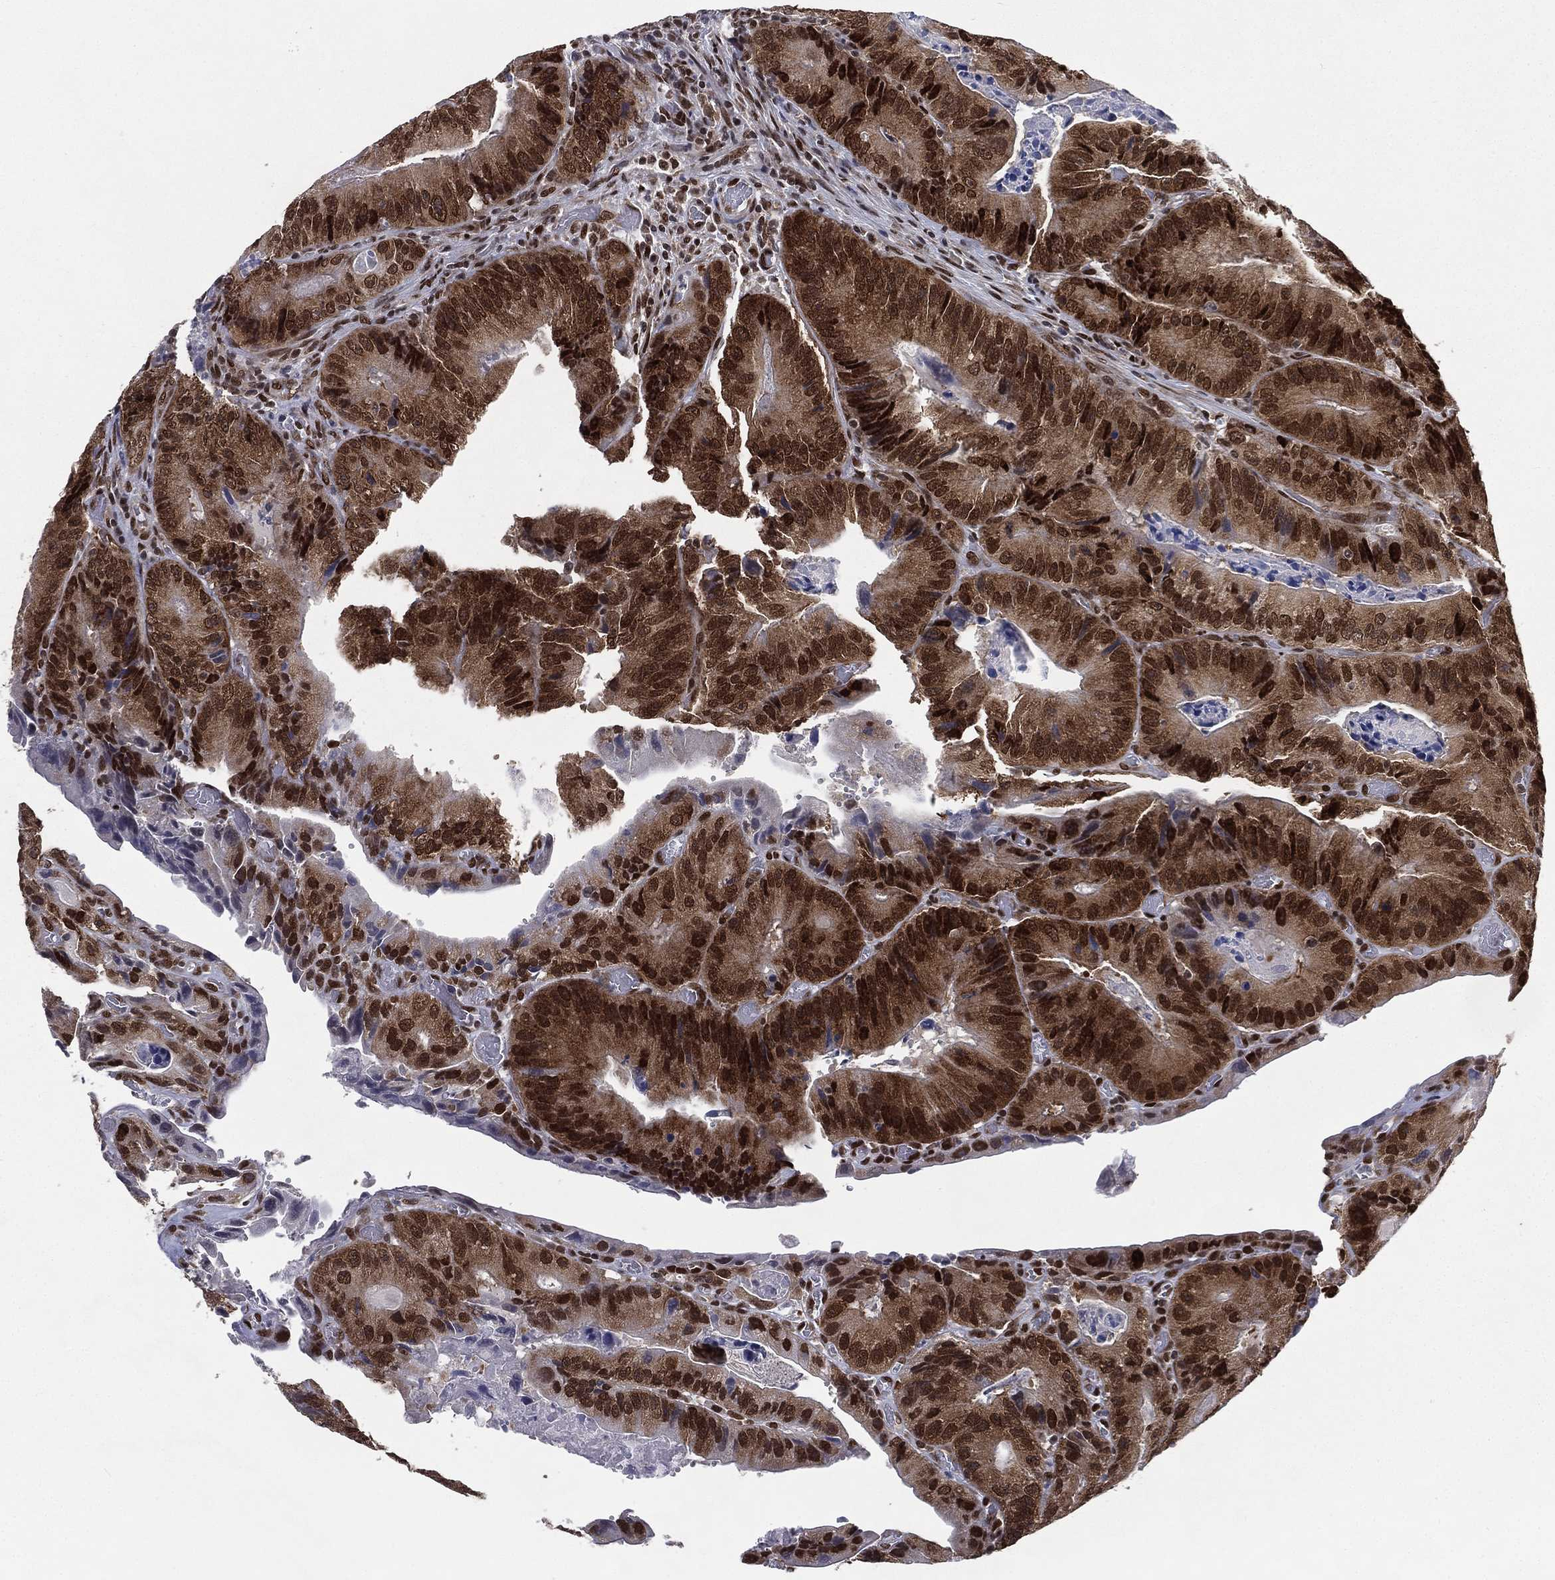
{"staining": {"intensity": "strong", "quantity": ">75%", "location": "cytoplasmic/membranous,nuclear"}, "tissue": "colorectal cancer", "cell_type": "Tumor cells", "image_type": "cancer", "snomed": [{"axis": "morphology", "description": "Adenocarcinoma, NOS"}, {"axis": "topography", "description": "Colon"}], "caption": "Approximately >75% of tumor cells in human colorectal adenocarcinoma demonstrate strong cytoplasmic/membranous and nuclear protein staining as visualized by brown immunohistochemical staining.", "gene": "FUBP3", "patient": {"sex": "female", "age": 86}}